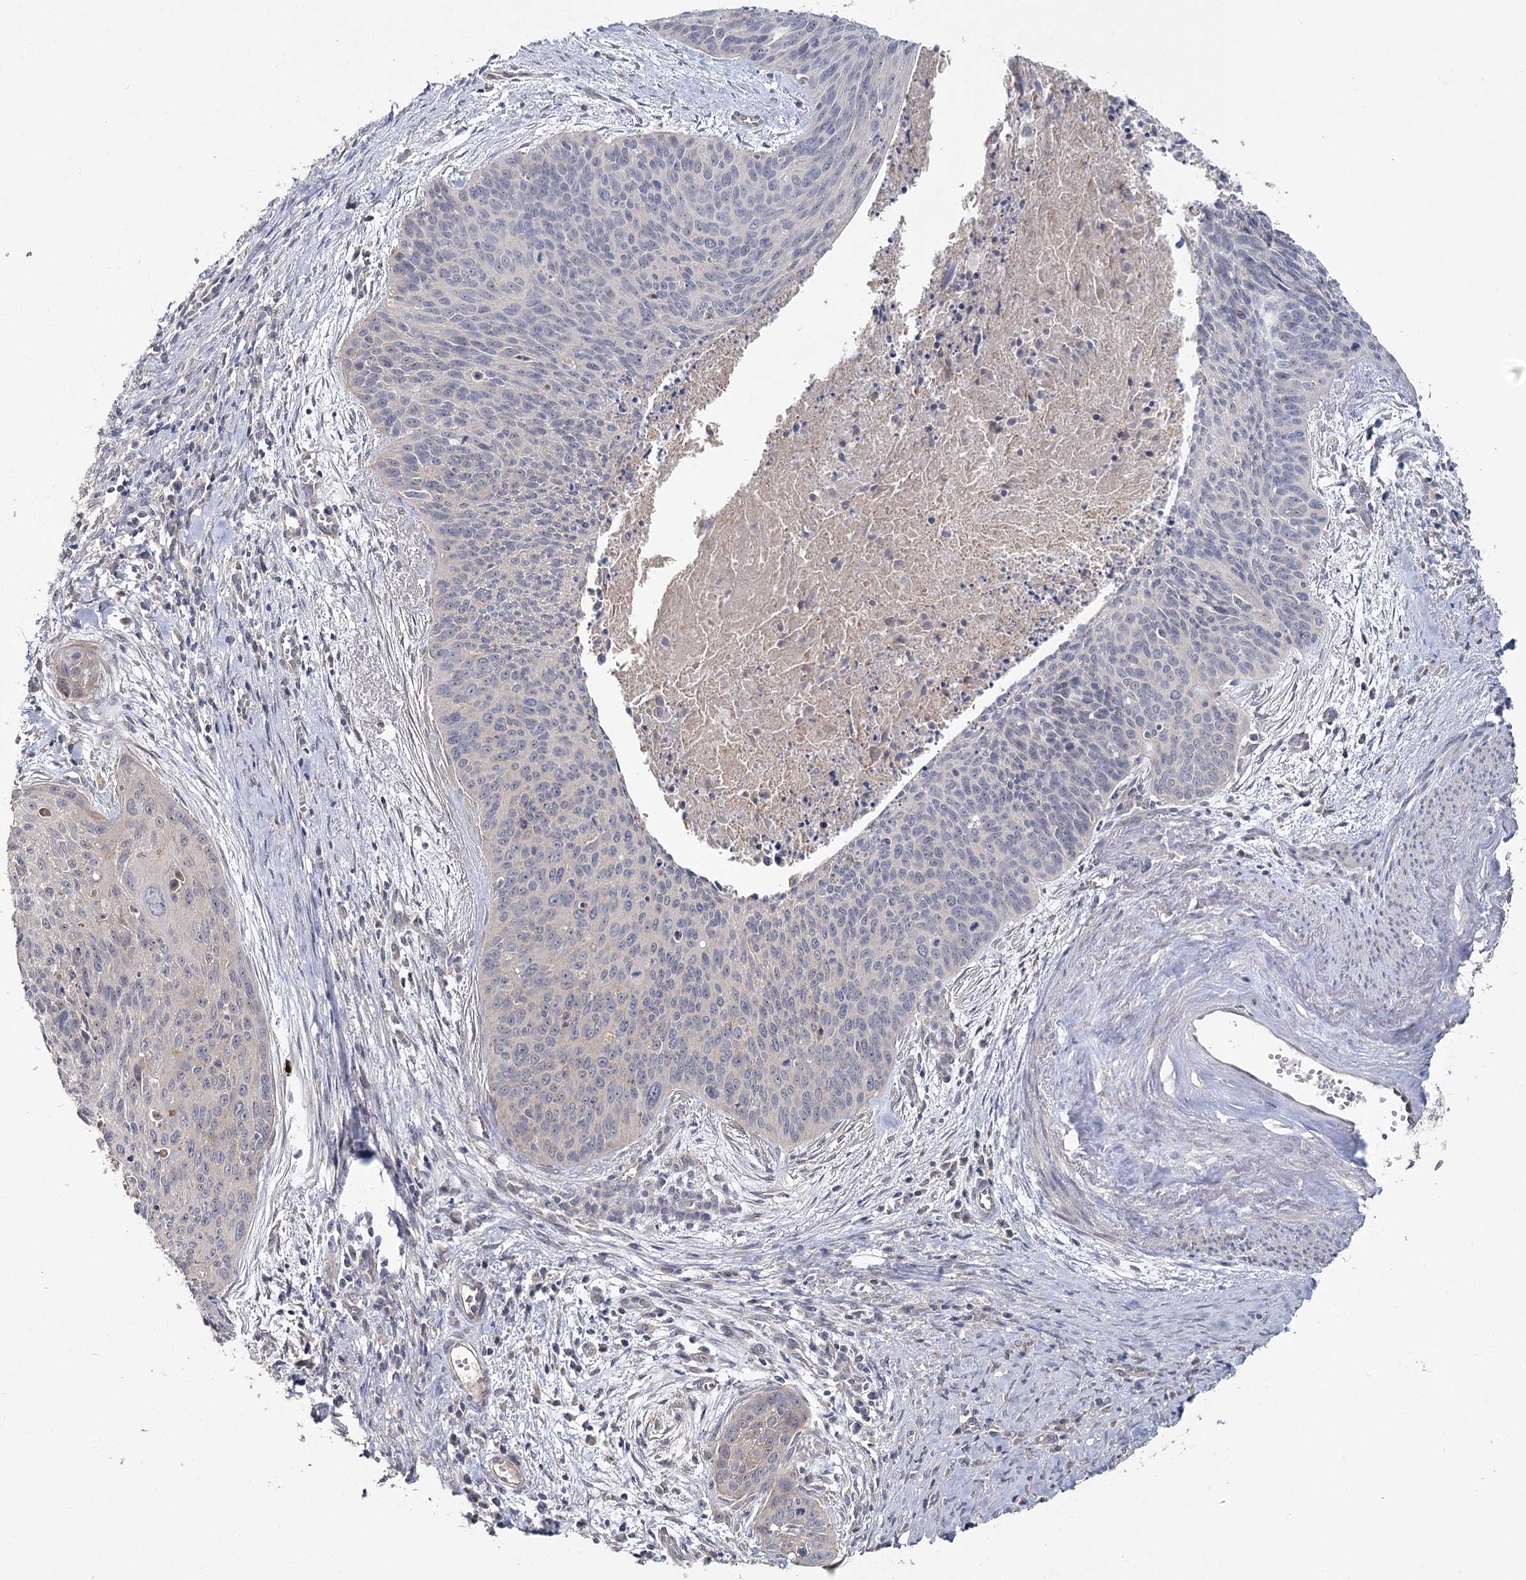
{"staining": {"intensity": "negative", "quantity": "none", "location": "none"}, "tissue": "cervical cancer", "cell_type": "Tumor cells", "image_type": "cancer", "snomed": [{"axis": "morphology", "description": "Squamous cell carcinoma, NOS"}, {"axis": "topography", "description": "Cervix"}], "caption": "Immunohistochemistry histopathology image of cervical cancer stained for a protein (brown), which reveals no staining in tumor cells. (IHC, brightfield microscopy, high magnification).", "gene": "ANGPTL5", "patient": {"sex": "female", "age": 55}}